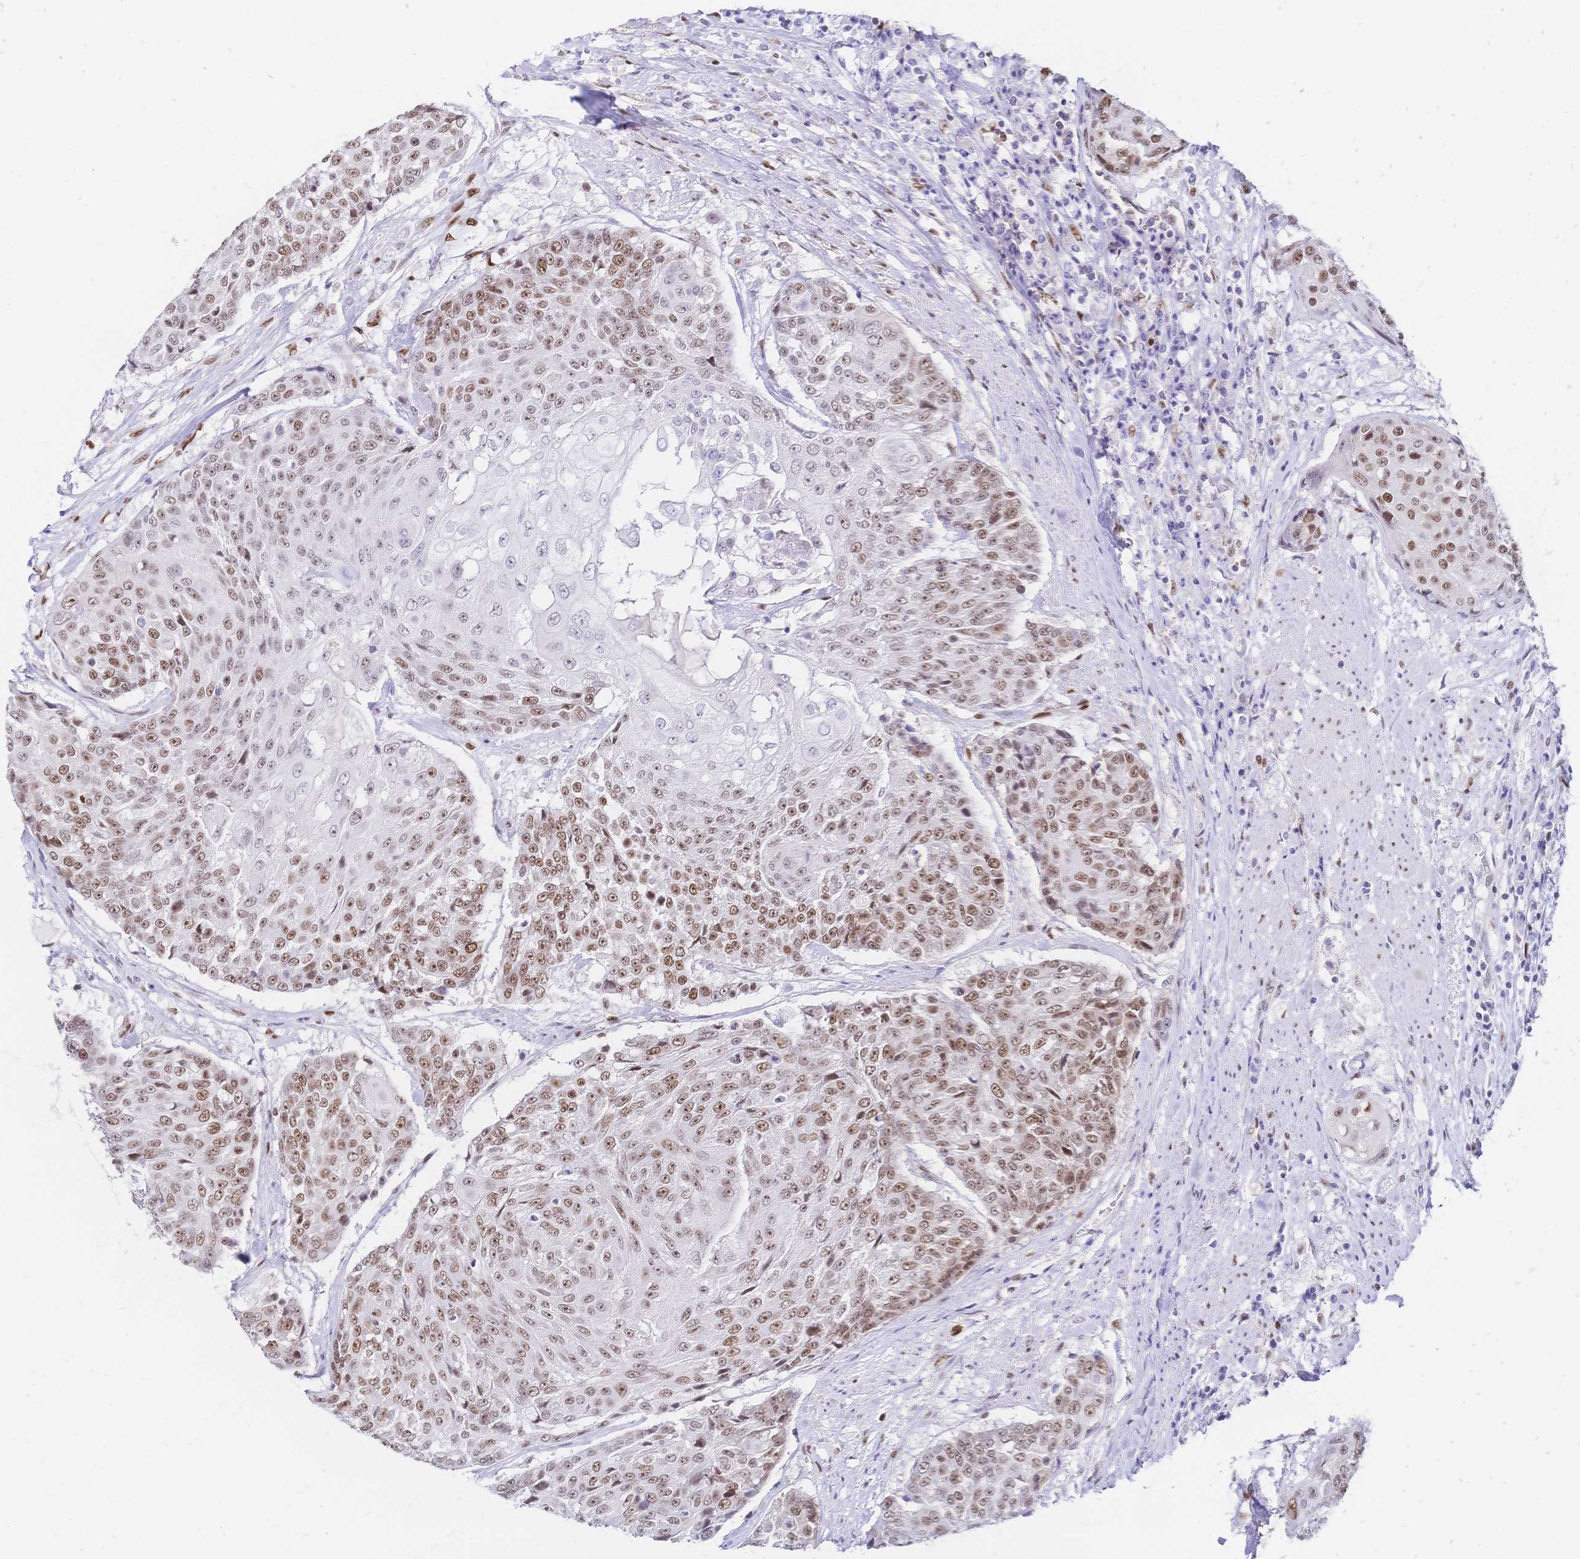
{"staining": {"intensity": "moderate", "quantity": "25%-75%", "location": "nuclear"}, "tissue": "urothelial cancer", "cell_type": "Tumor cells", "image_type": "cancer", "snomed": [{"axis": "morphology", "description": "Urothelial carcinoma, High grade"}, {"axis": "topography", "description": "Urinary bladder"}], "caption": "A brown stain labels moderate nuclear positivity of a protein in urothelial carcinoma (high-grade) tumor cells. The staining was performed using DAB, with brown indicating positive protein expression. Nuclei are stained blue with hematoxylin.", "gene": "NFIC", "patient": {"sex": "female", "age": 63}}